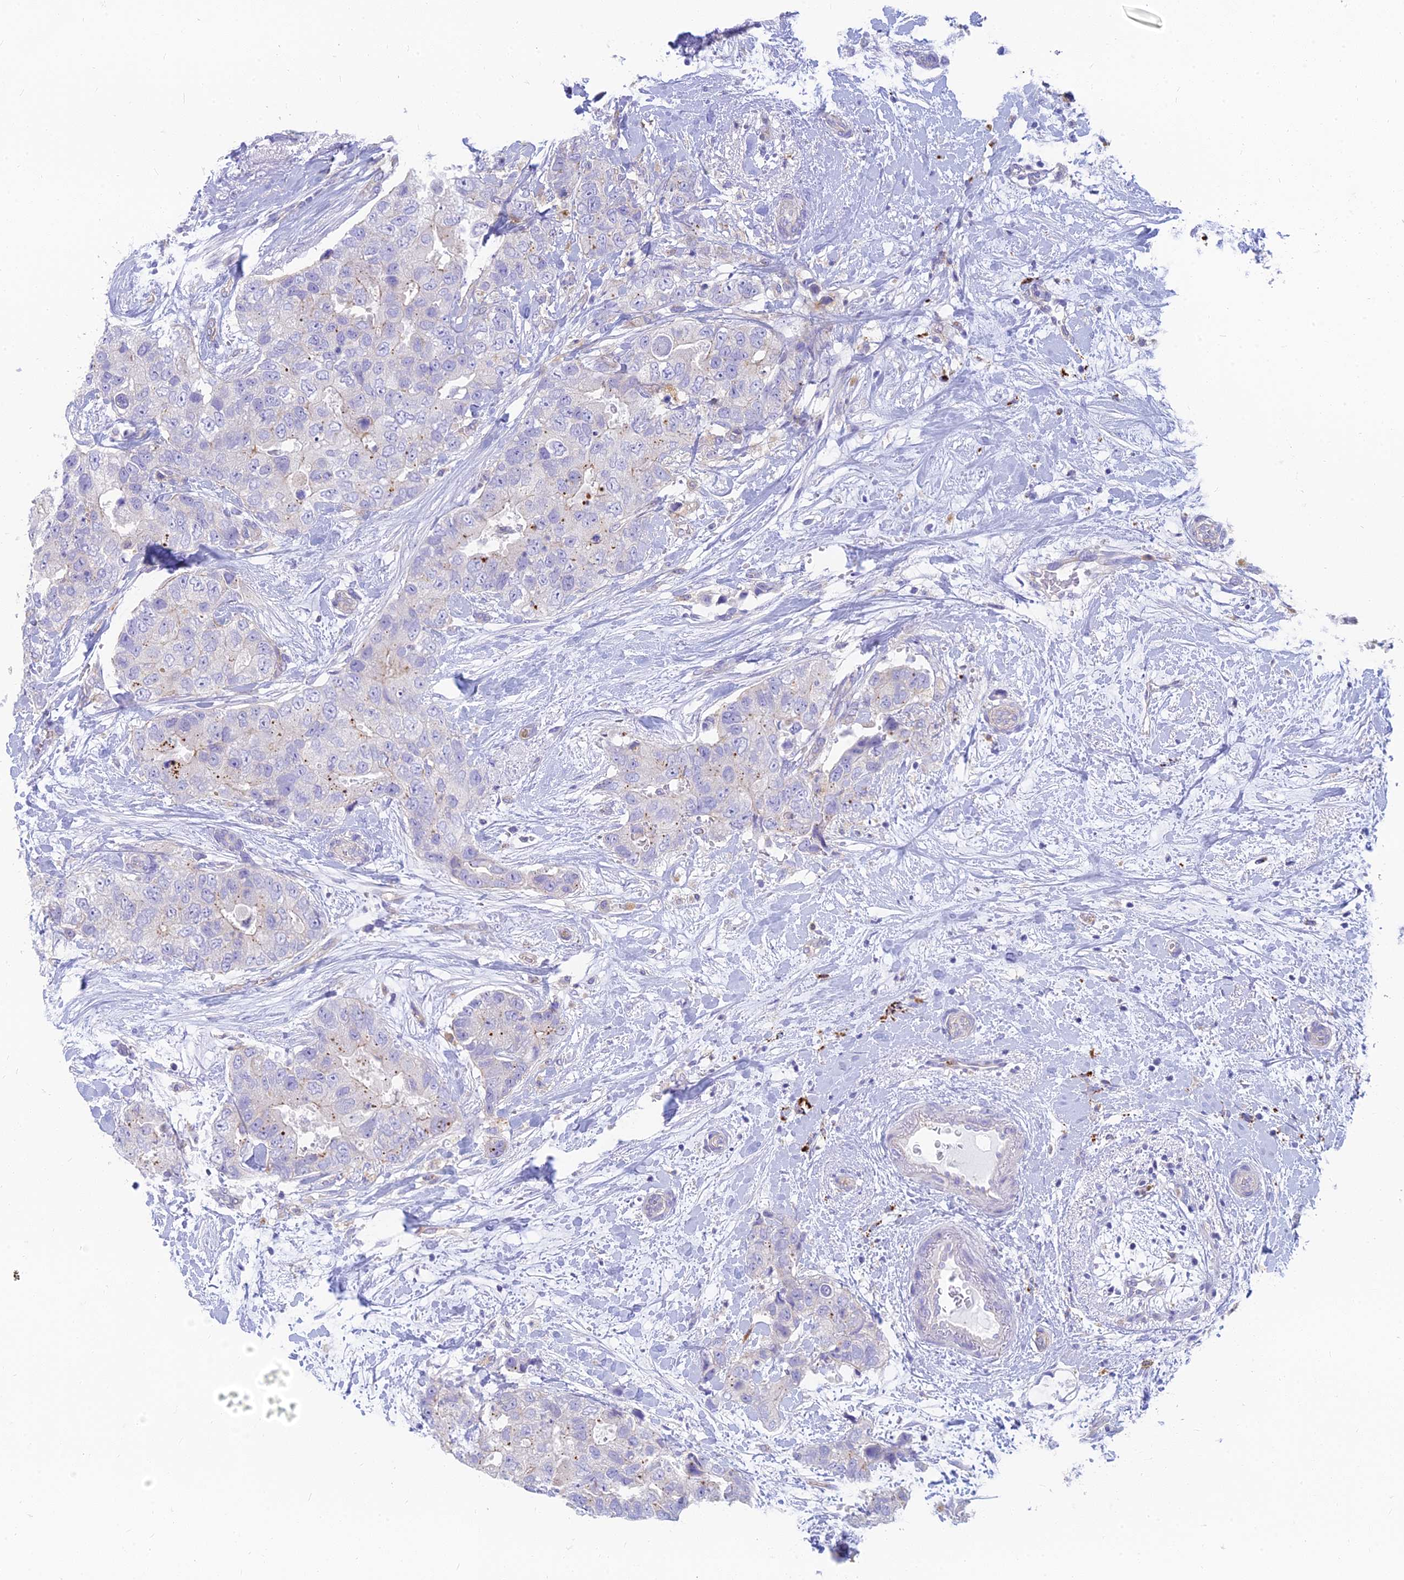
{"staining": {"intensity": "negative", "quantity": "none", "location": "none"}, "tissue": "breast cancer", "cell_type": "Tumor cells", "image_type": "cancer", "snomed": [{"axis": "morphology", "description": "Duct carcinoma"}, {"axis": "topography", "description": "Breast"}], "caption": "This is an immunohistochemistry (IHC) histopathology image of breast cancer (intraductal carcinoma). There is no expression in tumor cells.", "gene": "STRN4", "patient": {"sex": "female", "age": 62}}